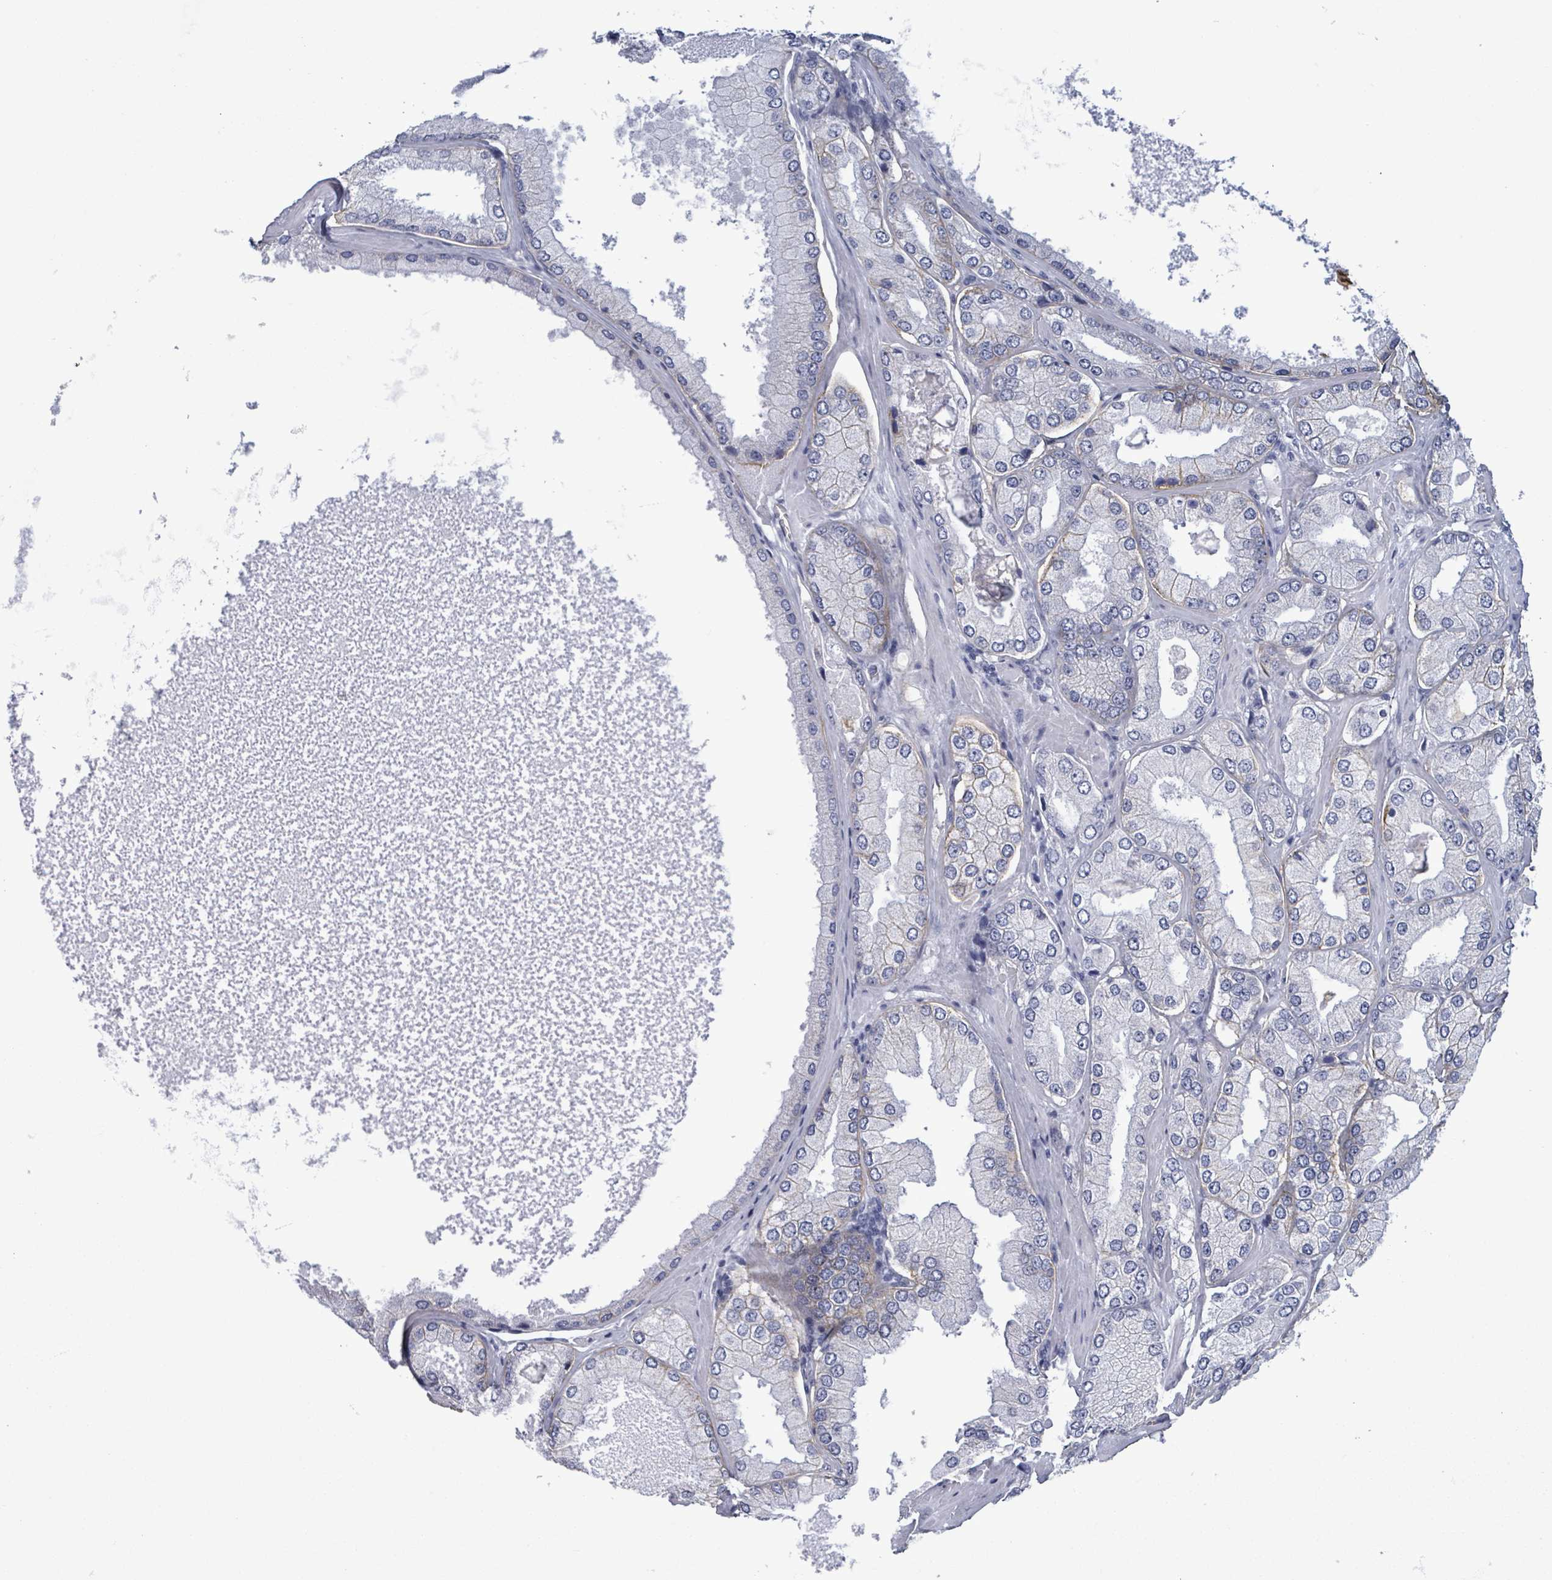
{"staining": {"intensity": "negative", "quantity": "none", "location": "none"}, "tissue": "prostate cancer", "cell_type": "Tumor cells", "image_type": "cancer", "snomed": [{"axis": "morphology", "description": "Adenocarcinoma, Low grade"}, {"axis": "topography", "description": "Prostate"}], "caption": "Tumor cells show no significant protein staining in prostate adenocarcinoma (low-grade). The staining is performed using DAB (3,3'-diaminobenzidine) brown chromogen with nuclei counter-stained in using hematoxylin.", "gene": "BSG", "patient": {"sex": "male", "age": 42}}